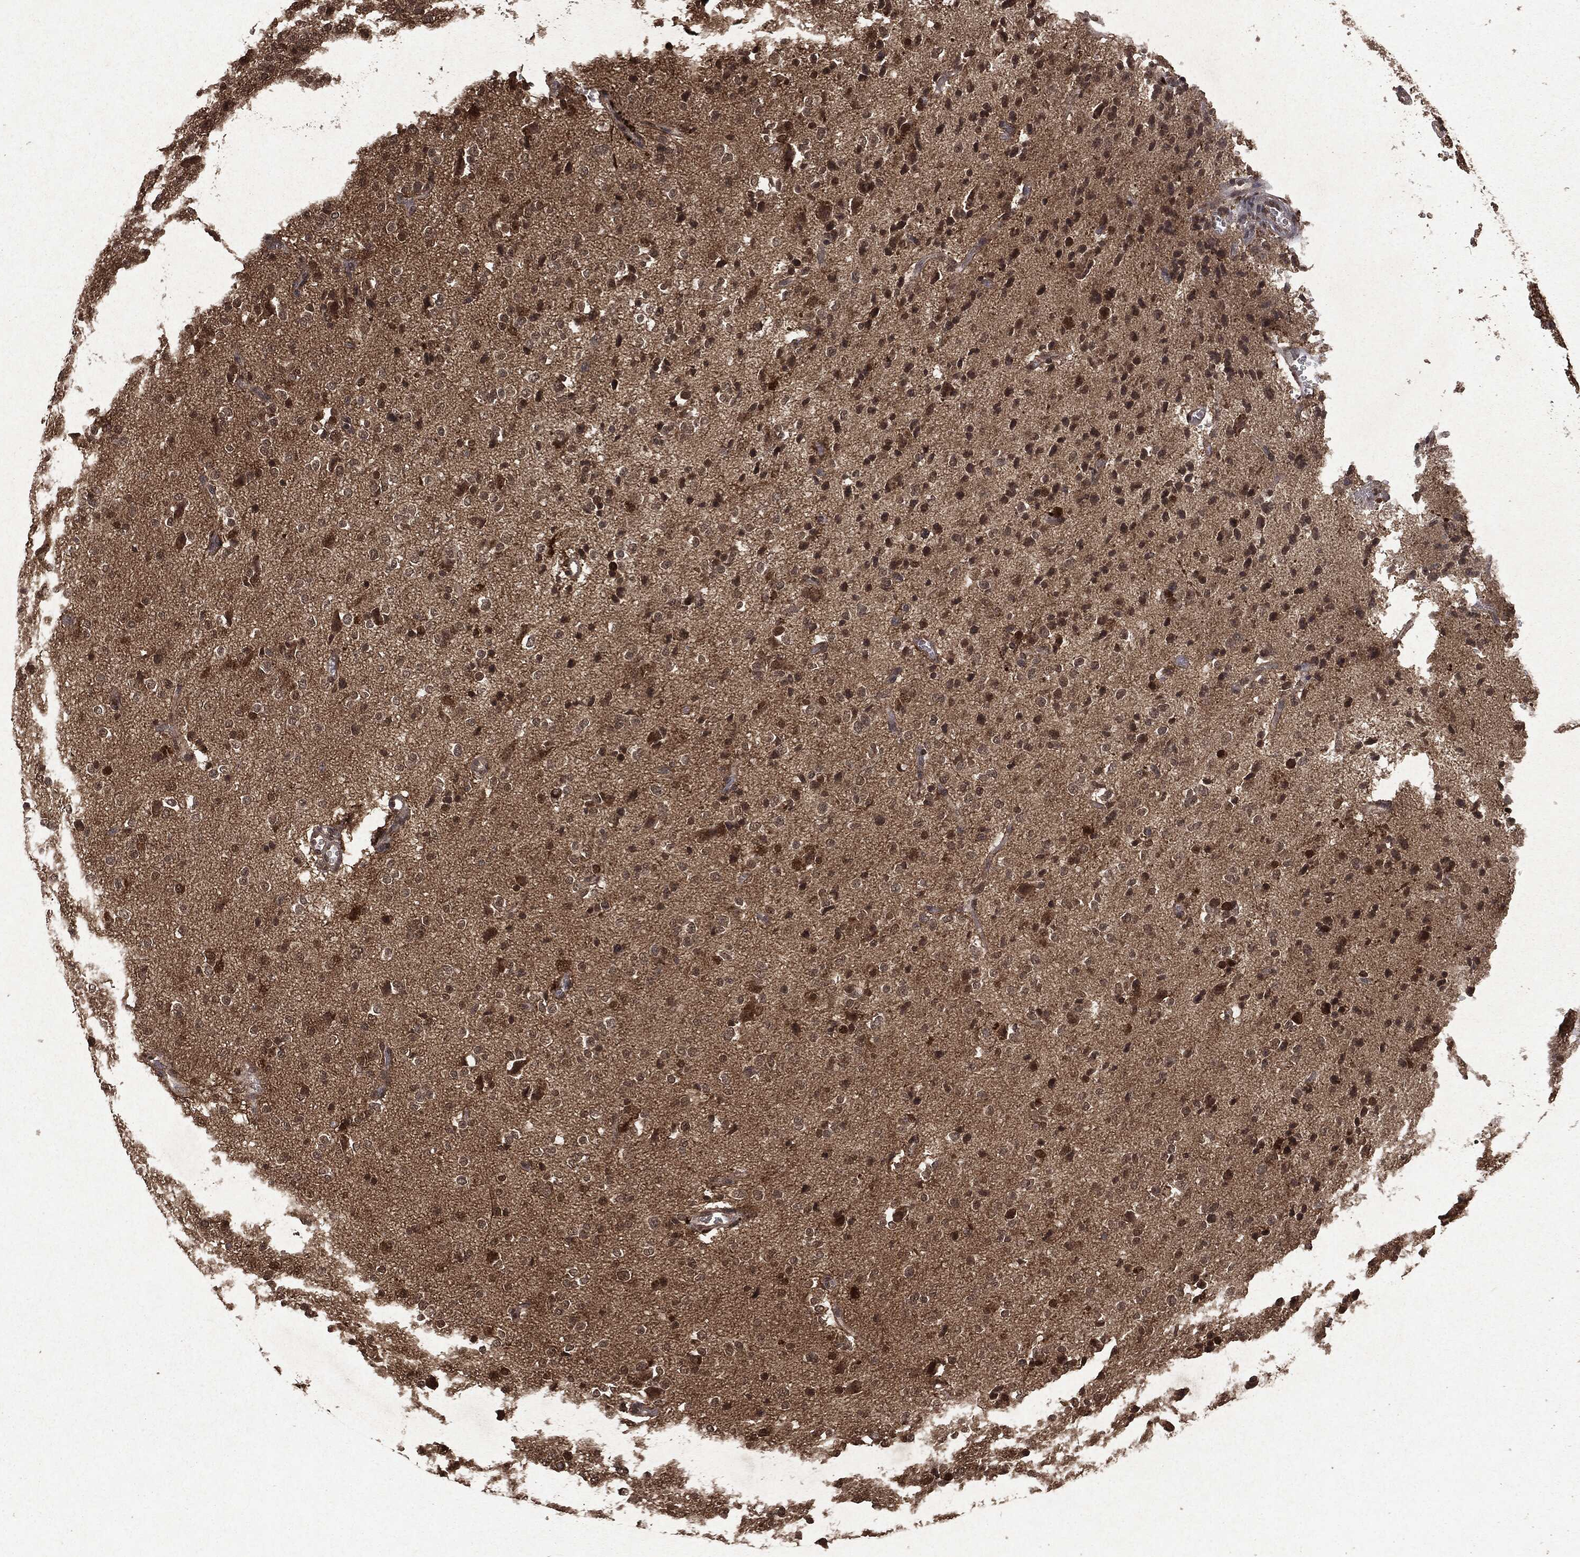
{"staining": {"intensity": "moderate", "quantity": "25%-75%", "location": "cytoplasmic/membranous,nuclear"}, "tissue": "glioma", "cell_type": "Tumor cells", "image_type": "cancer", "snomed": [{"axis": "morphology", "description": "Glioma, malignant, Low grade"}, {"axis": "topography", "description": "Brain"}], "caption": "Malignant low-grade glioma stained for a protein exhibits moderate cytoplasmic/membranous and nuclear positivity in tumor cells.", "gene": "PEBP1", "patient": {"sex": "male", "age": 41}}